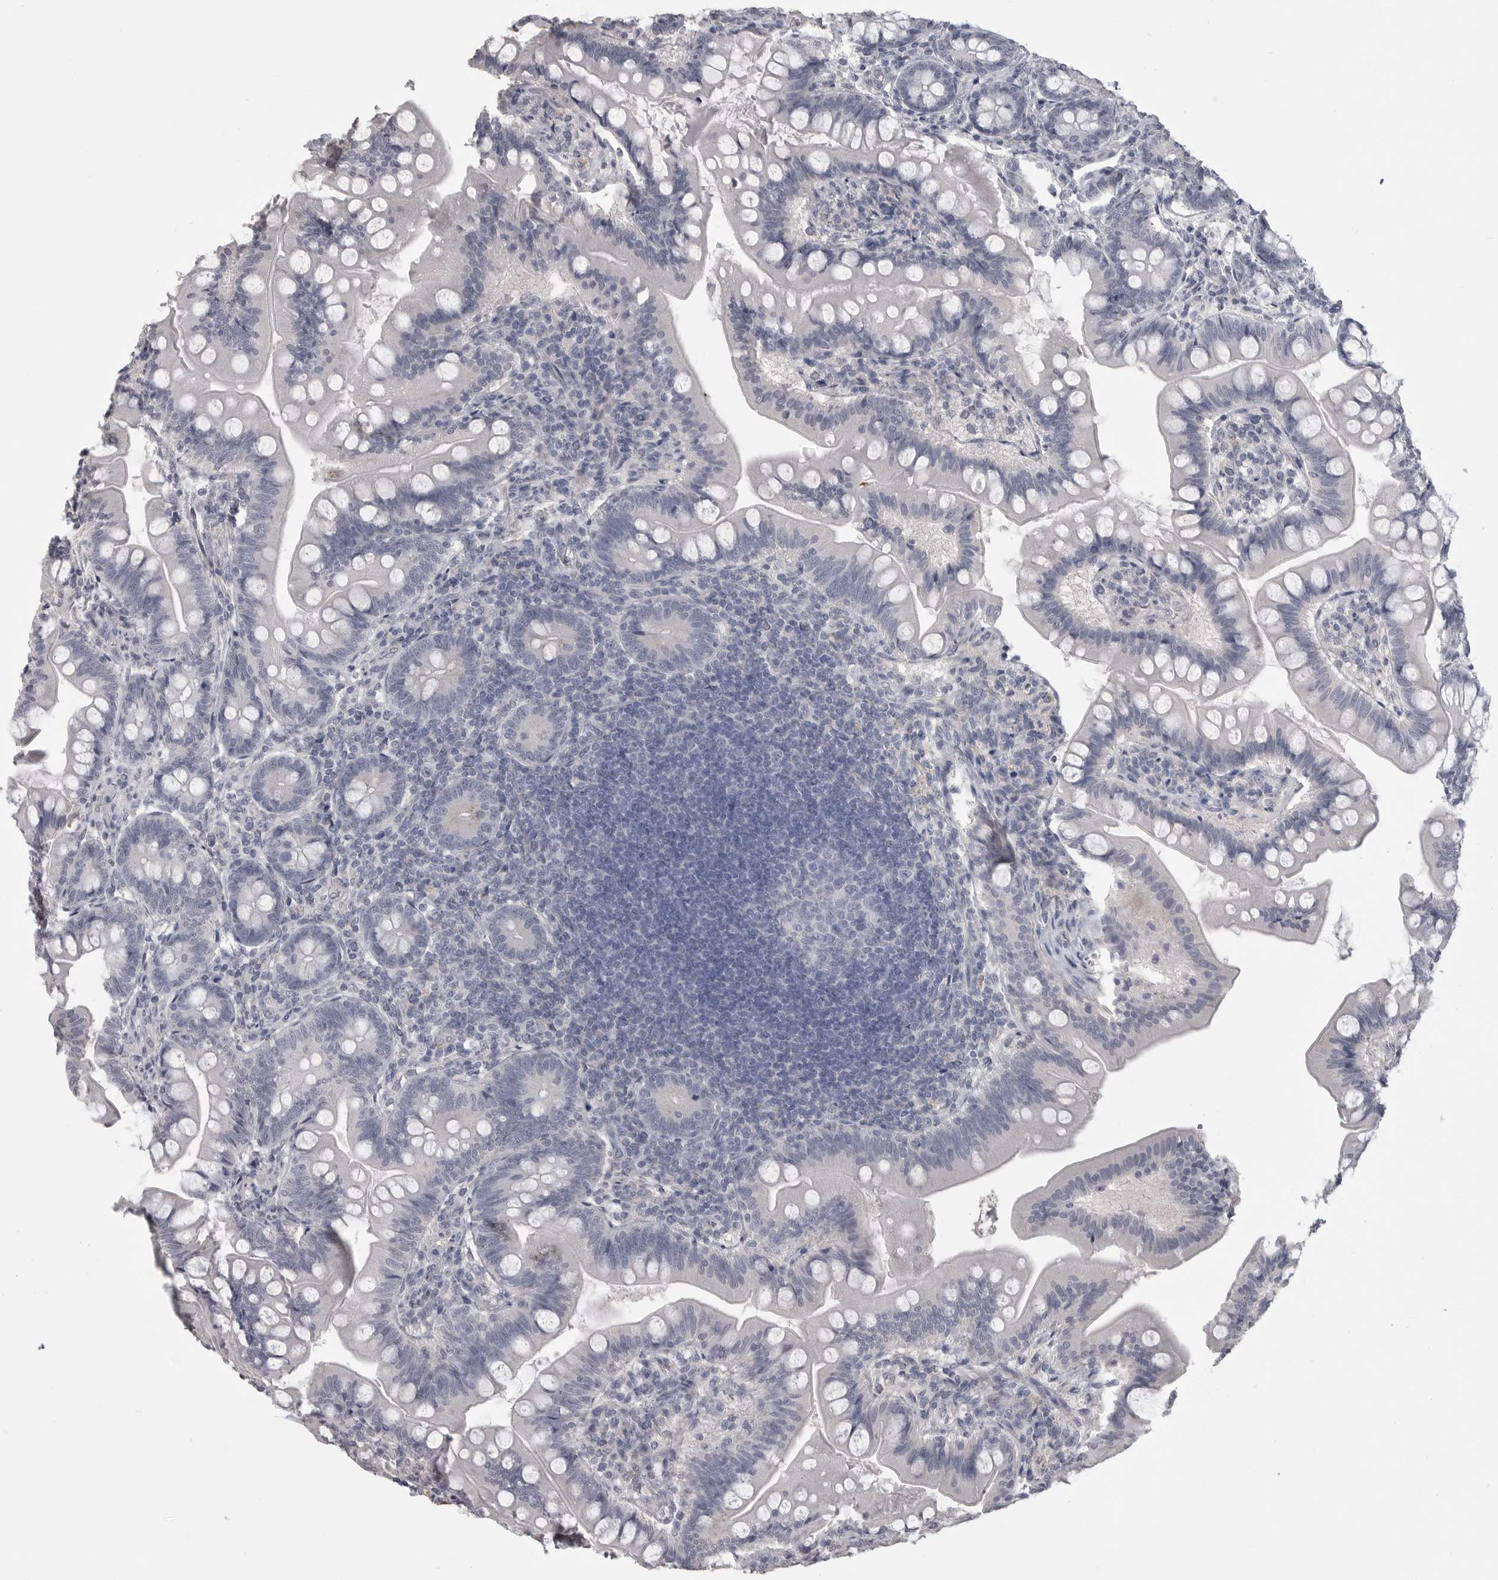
{"staining": {"intensity": "negative", "quantity": "none", "location": "none"}, "tissue": "small intestine", "cell_type": "Glandular cells", "image_type": "normal", "snomed": [{"axis": "morphology", "description": "Normal tissue, NOS"}, {"axis": "topography", "description": "Small intestine"}], "caption": "The histopathology image demonstrates no significant expression in glandular cells of small intestine.", "gene": "SERPING1", "patient": {"sex": "male", "age": 7}}